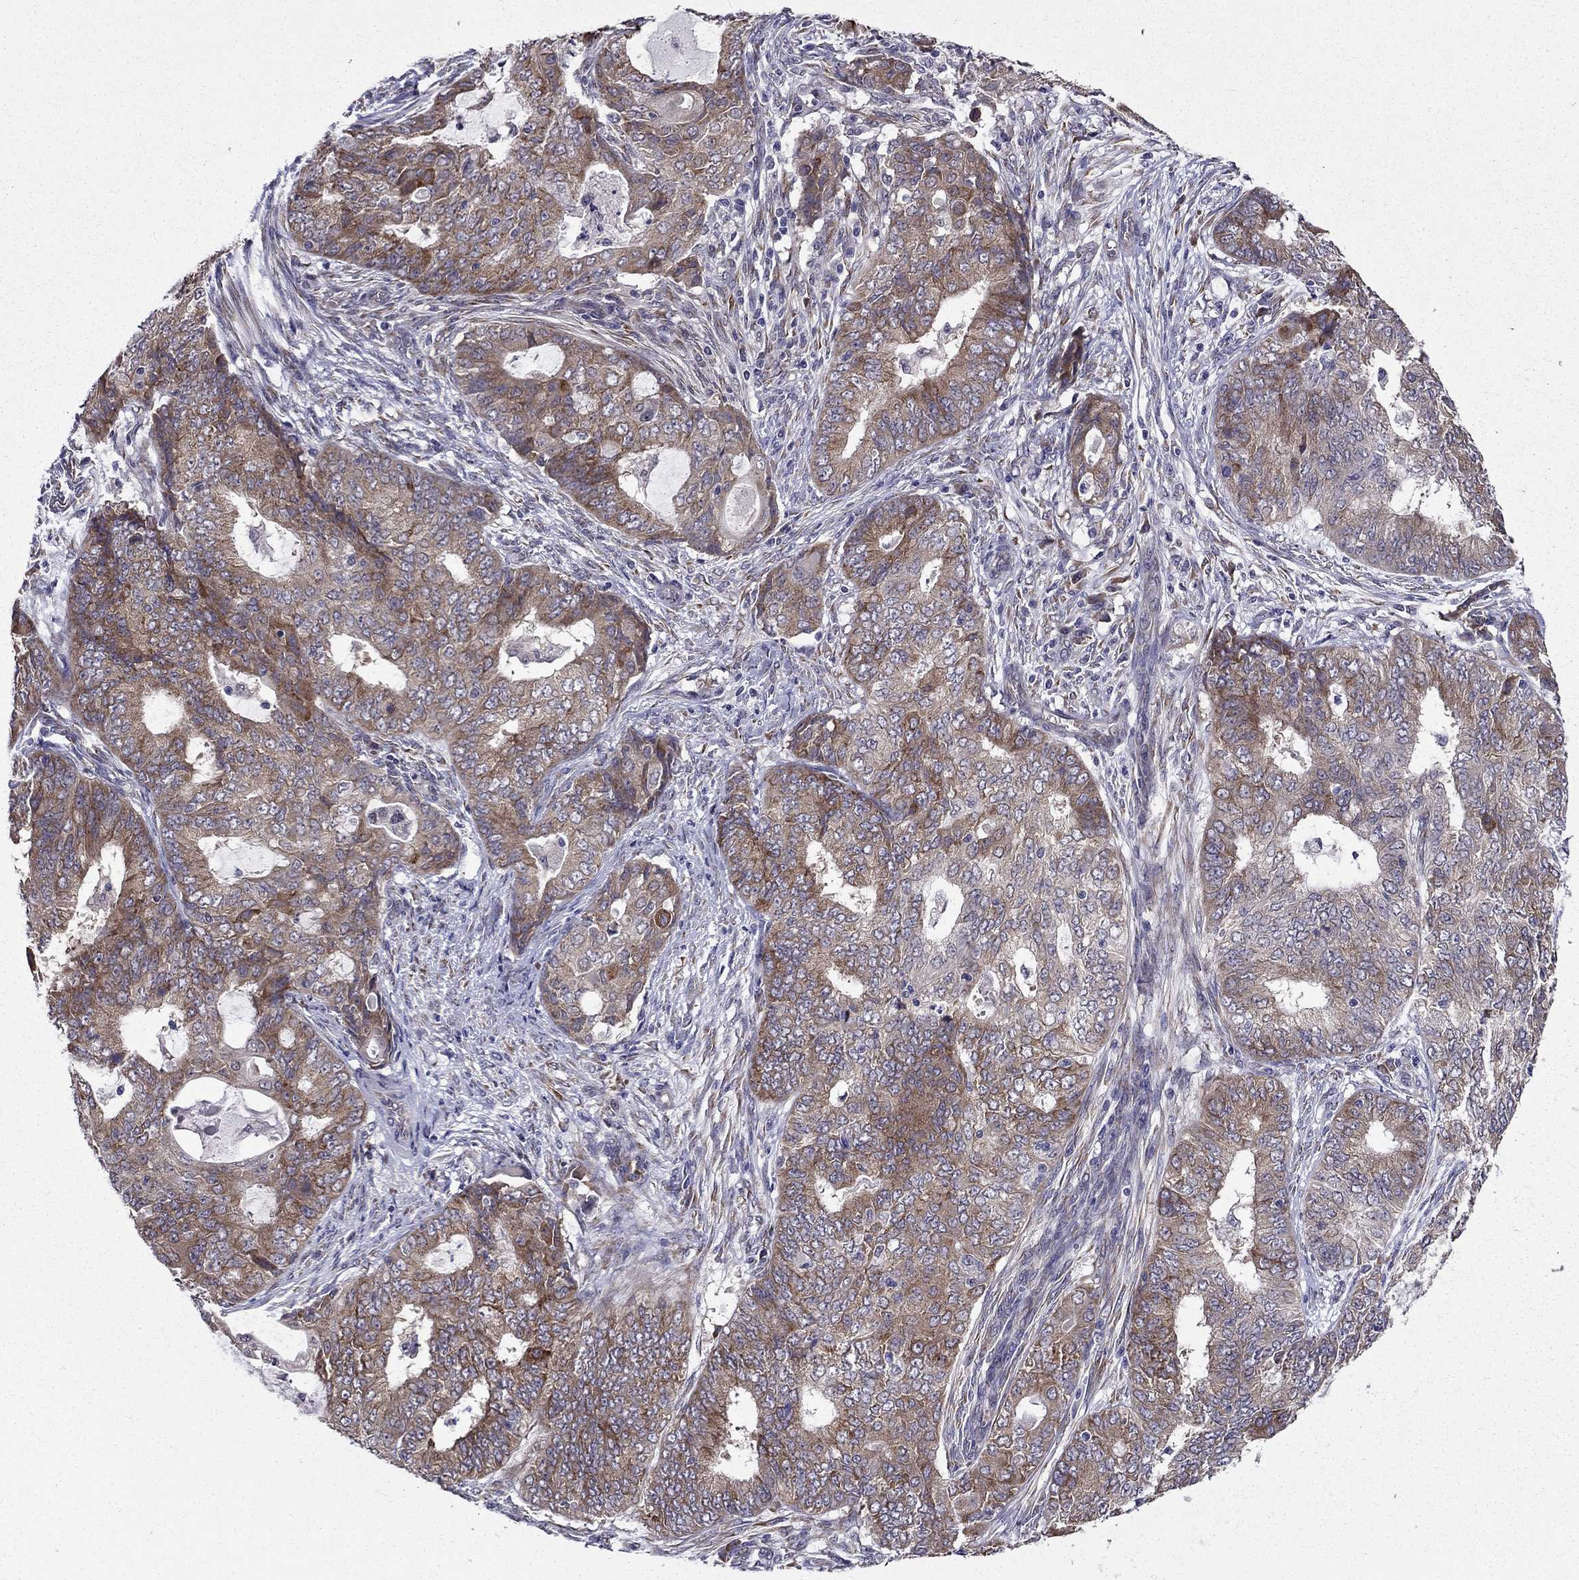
{"staining": {"intensity": "moderate", "quantity": "<25%", "location": "cytoplasmic/membranous"}, "tissue": "endometrial cancer", "cell_type": "Tumor cells", "image_type": "cancer", "snomed": [{"axis": "morphology", "description": "Adenocarcinoma, NOS"}, {"axis": "topography", "description": "Endometrium"}], "caption": "Protein analysis of endometrial cancer (adenocarcinoma) tissue exhibits moderate cytoplasmic/membranous expression in about <25% of tumor cells.", "gene": "ARHGEF28", "patient": {"sex": "female", "age": 62}}